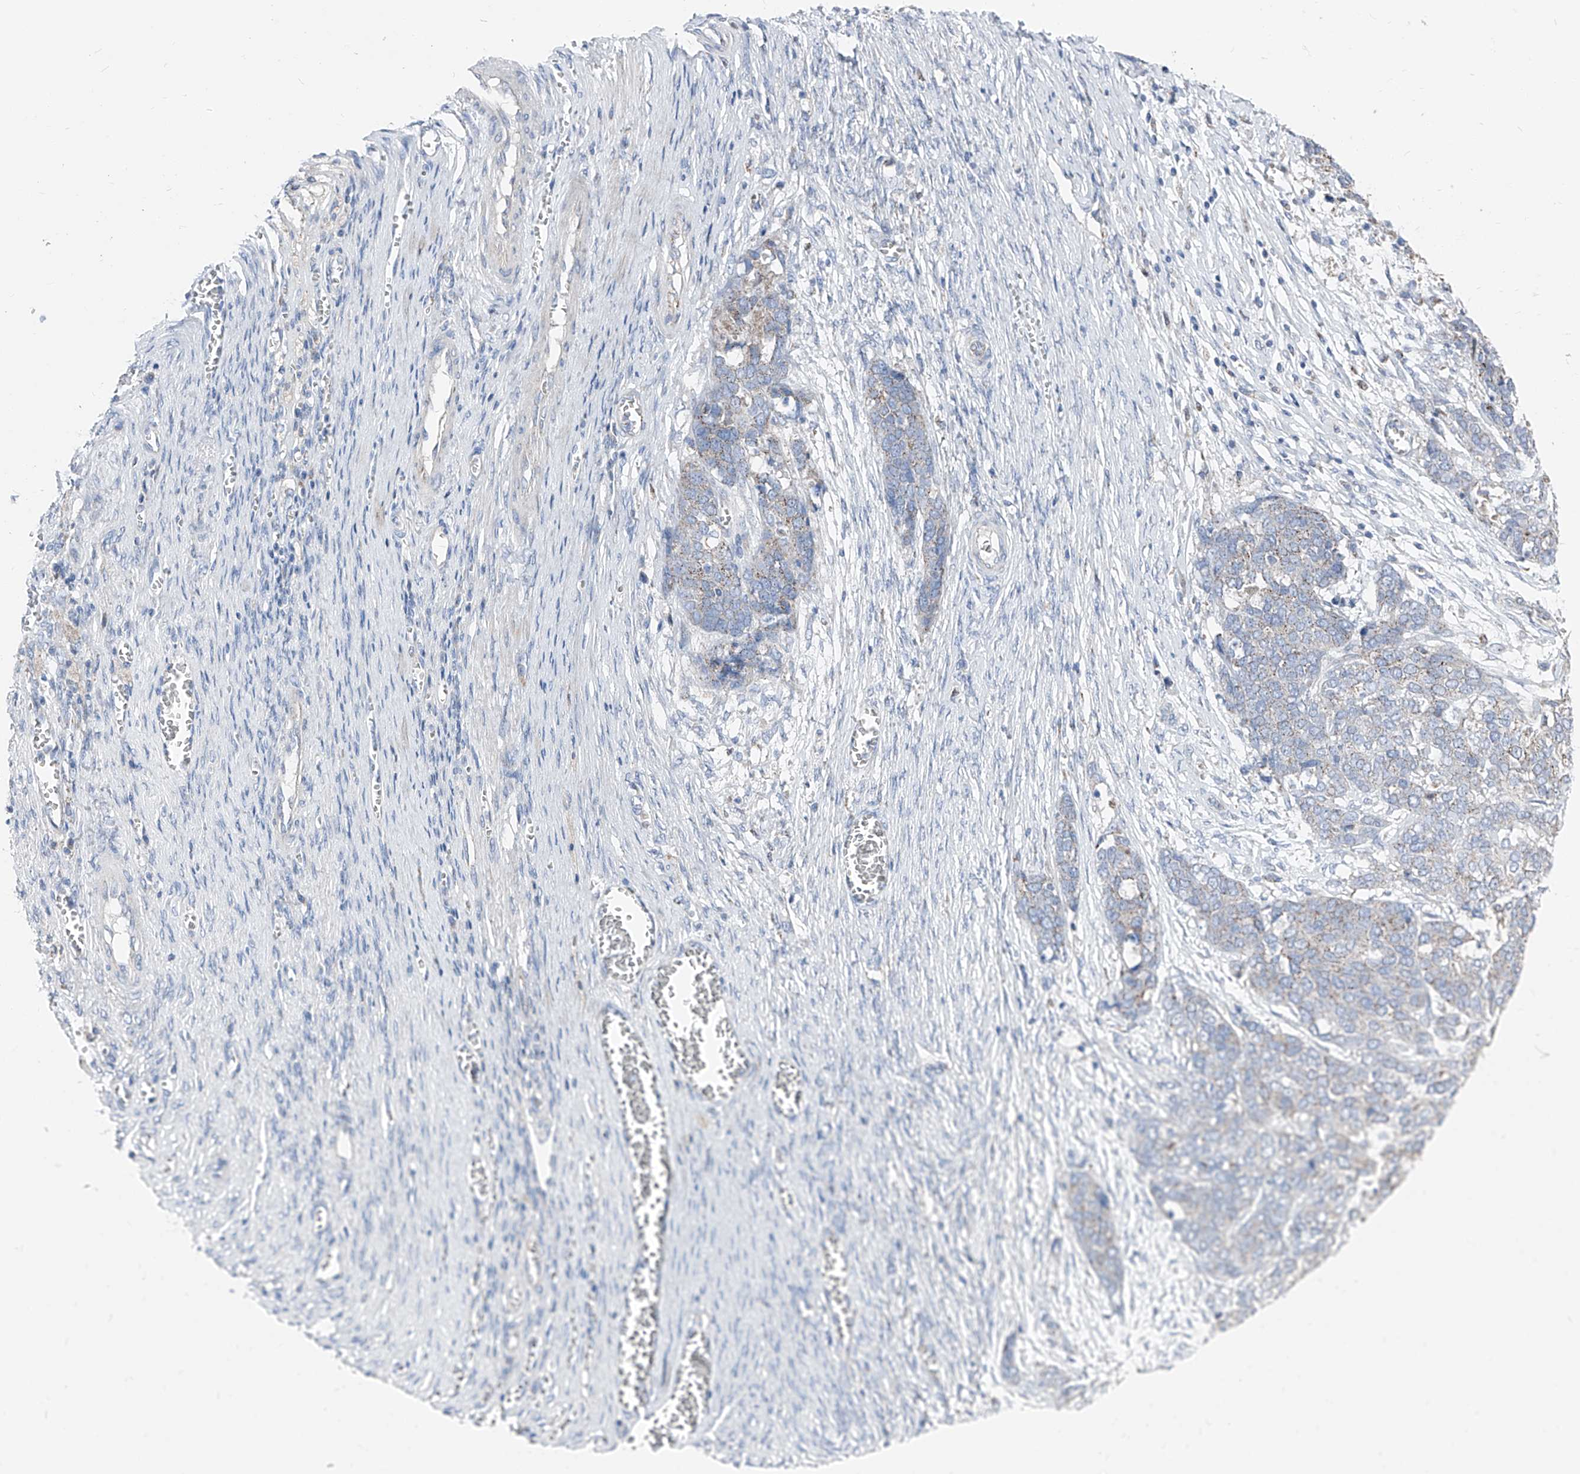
{"staining": {"intensity": "weak", "quantity": "<25%", "location": "cytoplasmic/membranous"}, "tissue": "ovarian cancer", "cell_type": "Tumor cells", "image_type": "cancer", "snomed": [{"axis": "morphology", "description": "Cystadenocarcinoma, serous, NOS"}, {"axis": "topography", "description": "Ovary"}], "caption": "High magnification brightfield microscopy of ovarian cancer (serous cystadenocarcinoma) stained with DAB (brown) and counterstained with hematoxylin (blue): tumor cells show no significant staining.", "gene": "AGPS", "patient": {"sex": "female", "age": 44}}